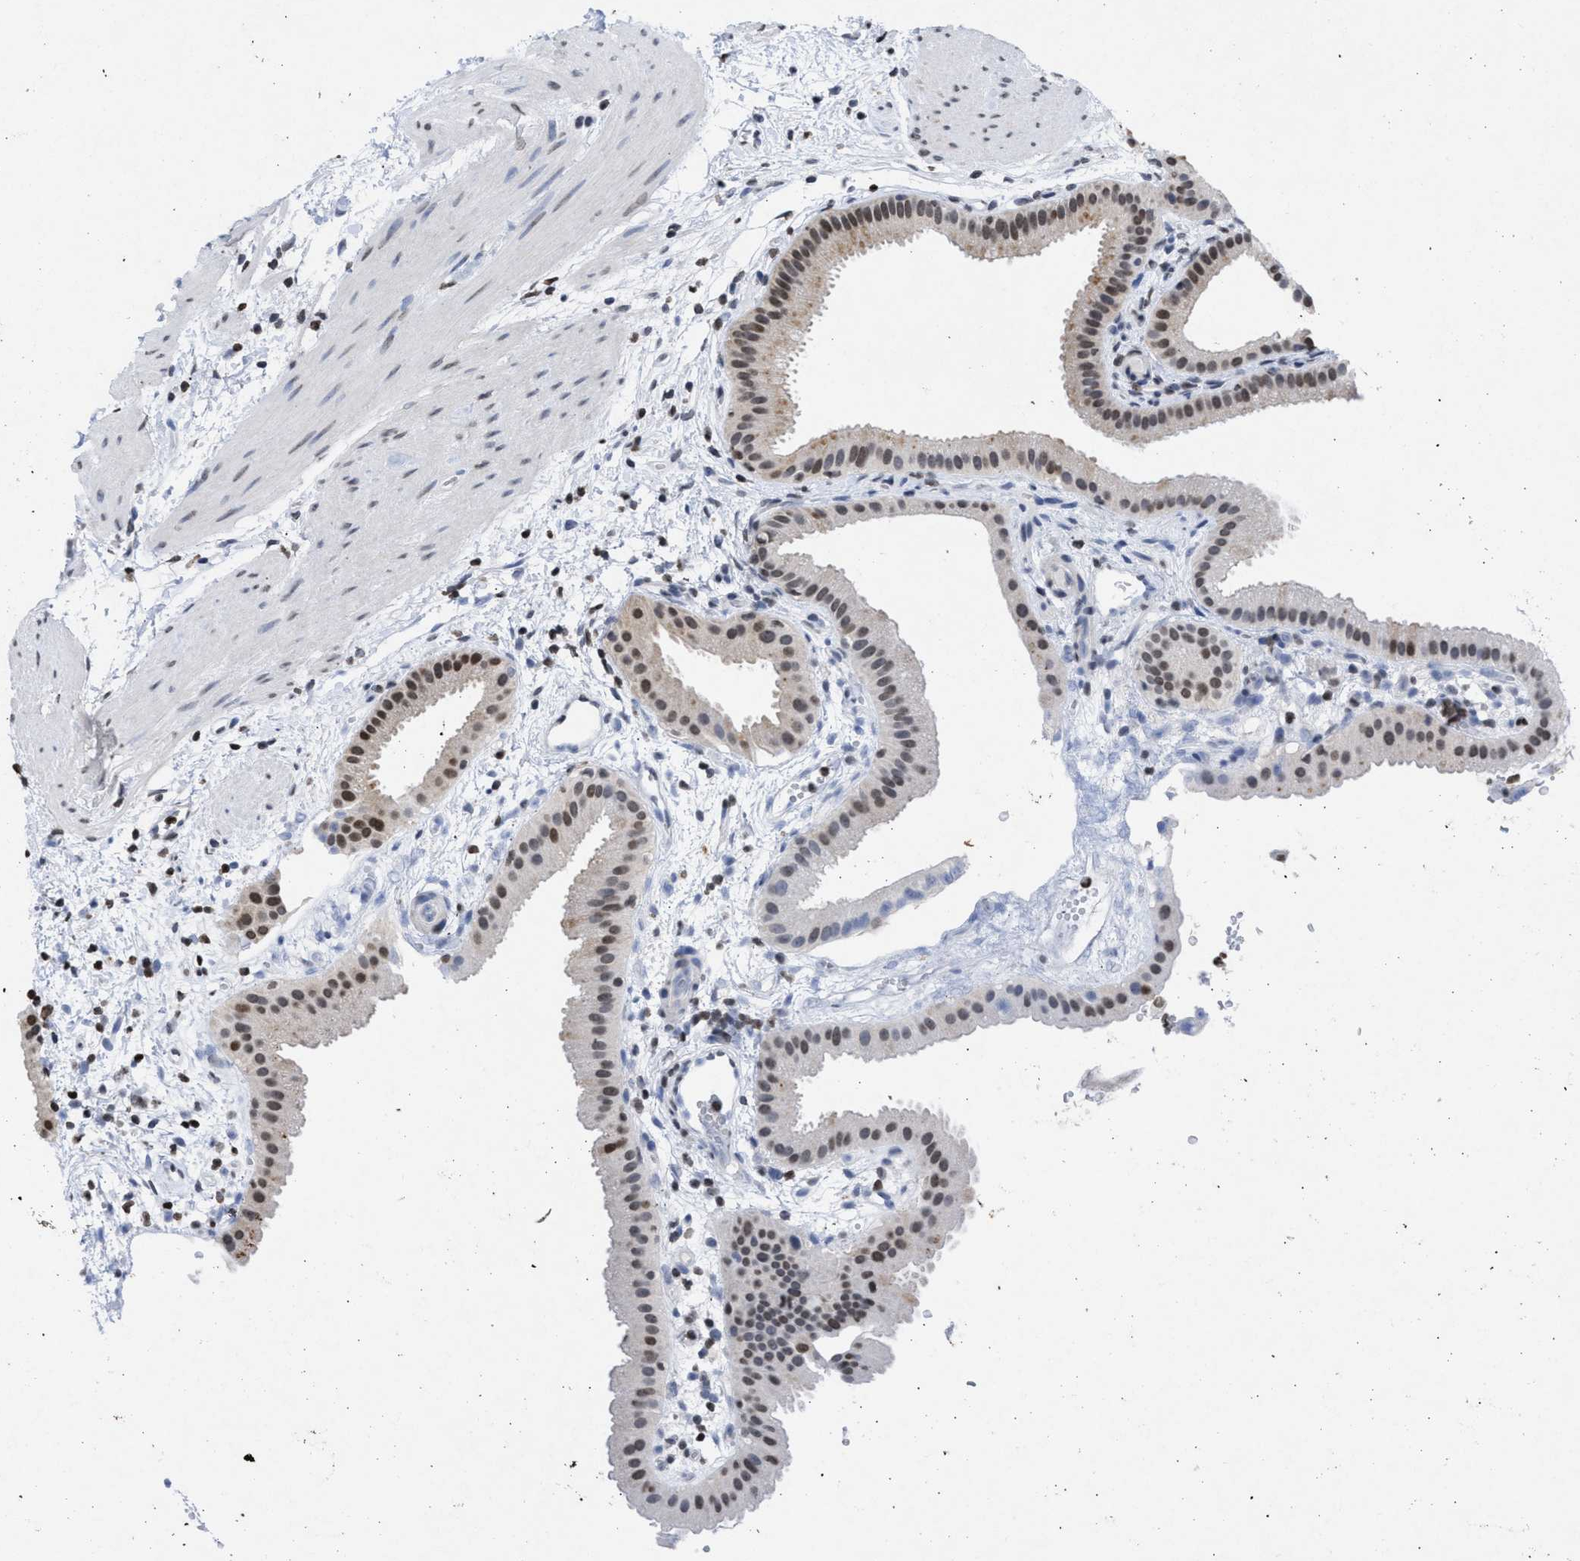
{"staining": {"intensity": "moderate", "quantity": ">75%", "location": "nuclear"}, "tissue": "gallbladder", "cell_type": "Glandular cells", "image_type": "normal", "snomed": [{"axis": "morphology", "description": "Normal tissue, NOS"}, {"axis": "topography", "description": "Gallbladder"}], "caption": "Immunohistochemistry (IHC) image of benign gallbladder: gallbladder stained using immunohistochemistry reveals medium levels of moderate protein expression localized specifically in the nuclear of glandular cells, appearing as a nuclear brown color.", "gene": "NUP35", "patient": {"sex": "female", "age": 64}}